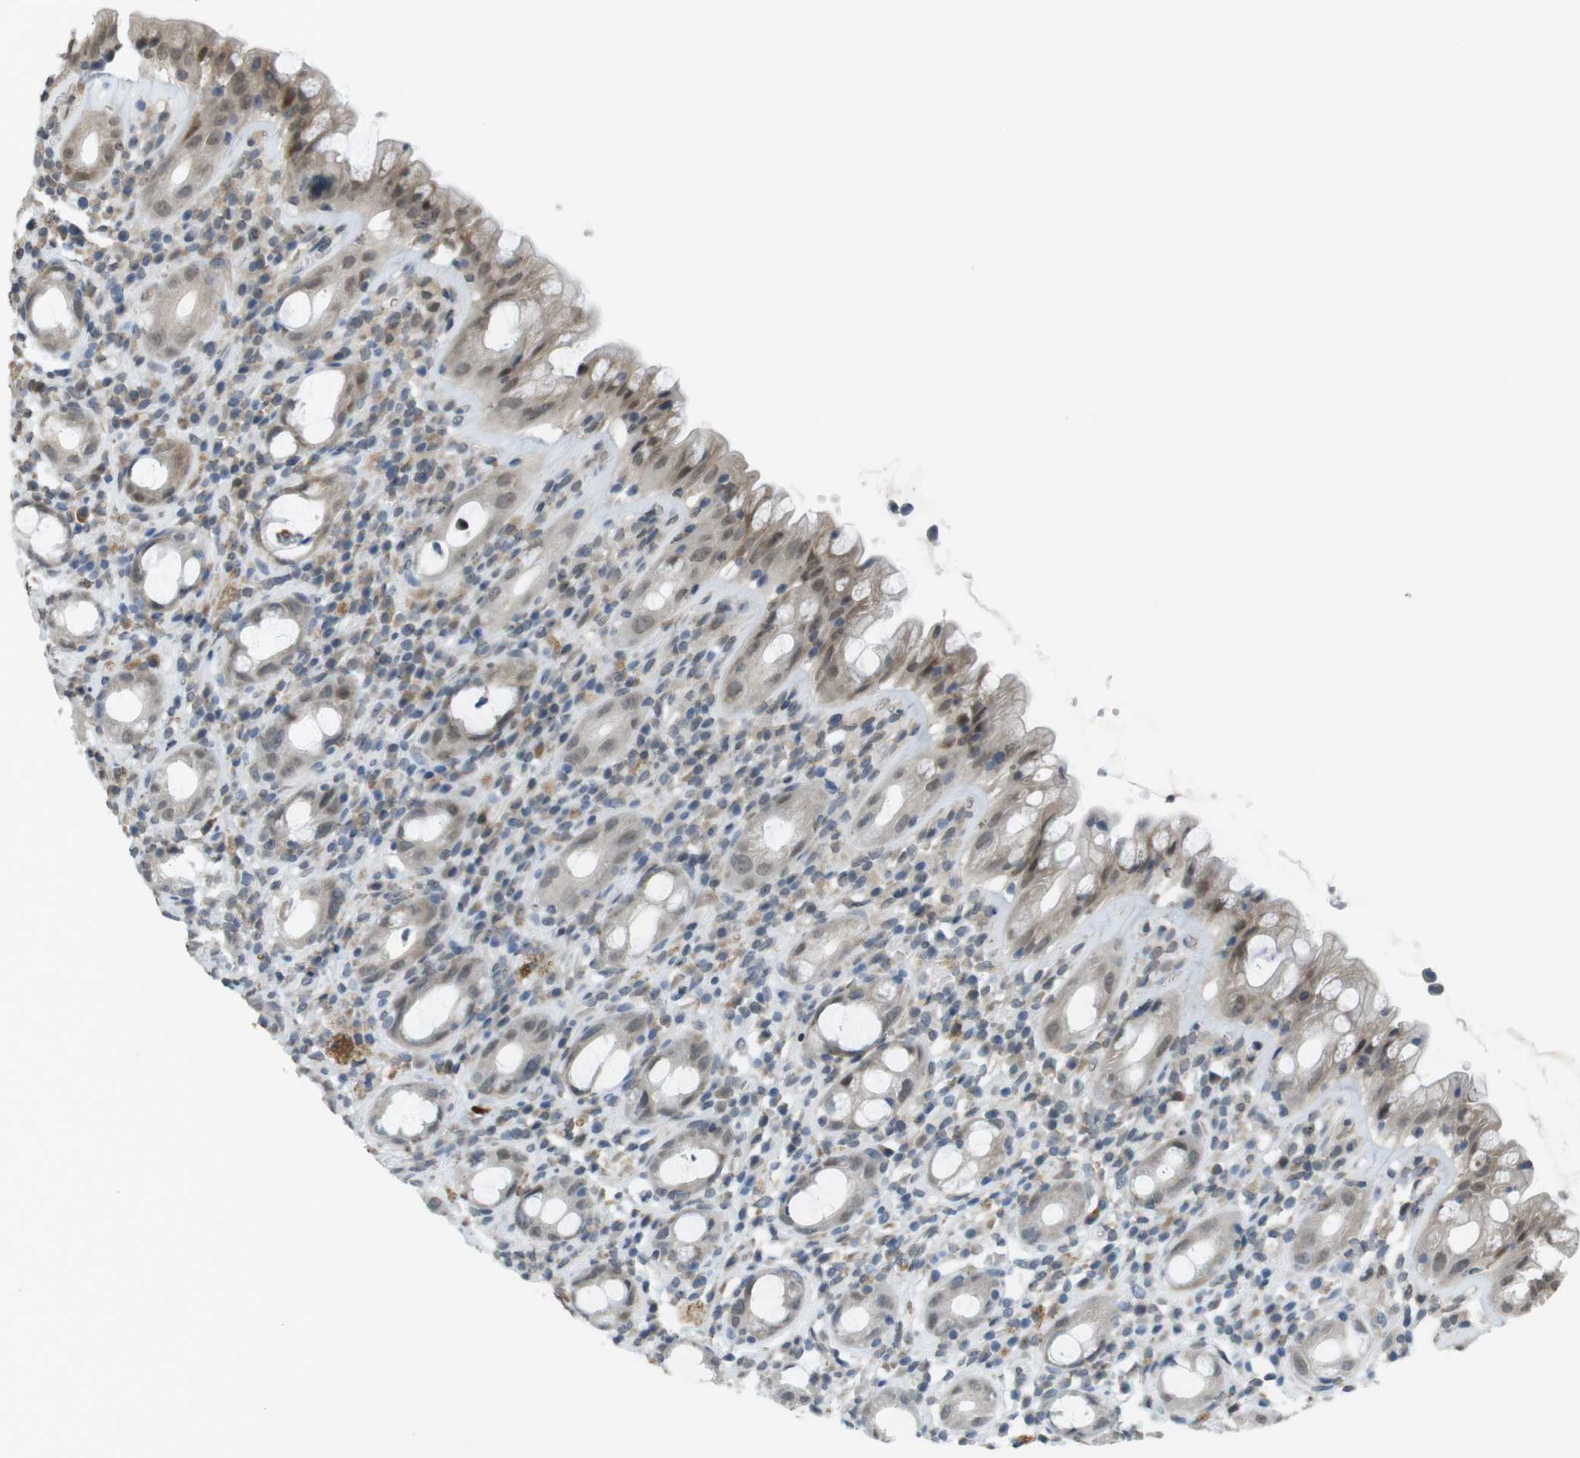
{"staining": {"intensity": "weak", "quantity": ">75%", "location": "cytoplasmic/membranous,nuclear"}, "tissue": "rectum", "cell_type": "Glandular cells", "image_type": "normal", "snomed": [{"axis": "morphology", "description": "Normal tissue, NOS"}, {"axis": "topography", "description": "Rectum"}], "caption": "Protein expression analysis of benign rectum displays weak cytoplasmic/membranous,nuclear positivity in about >75% of glandular cells. (brown staining indicates protein expression, while blue staining denotes nuclei).", "gene": "FZD10", "patient": {"sex": "male", "age": 44}}